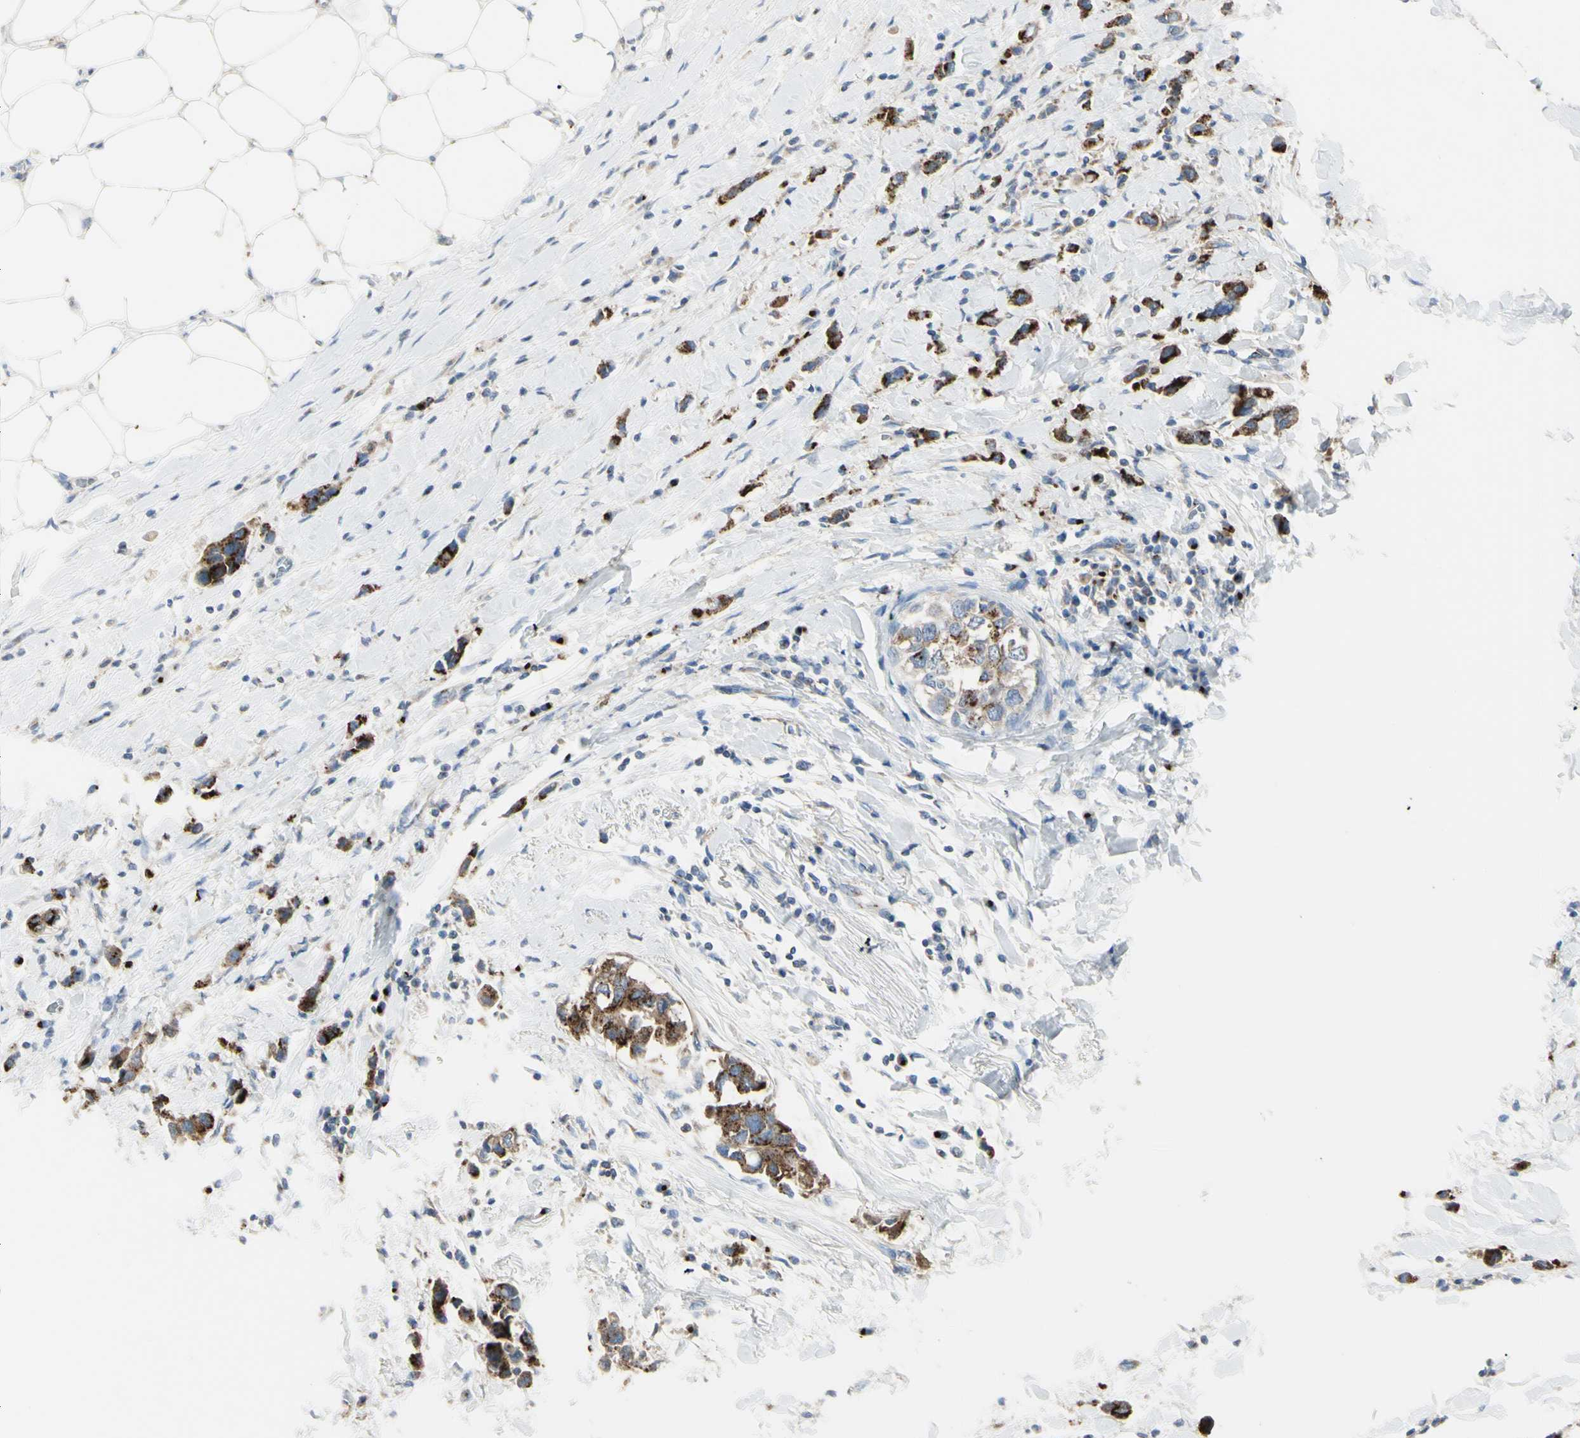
{"staining": {"intensity": "strong", "quantity": ">75%", "location": "cytoplasmic/membranous"}, "tissue": "breast cancer", "cell_type": "Tumor cells", "image_type": "cancer", "snomed": [{"axis": "morphology", "description": "Normal tissue, NOS"}, {"axis": "morphology", "description": "Duct carcinoma"}, {"axis": "topography", "description": "Breast"}], "caption": "Breast infiltrating ductal carcinoma stained for a protein exhibits strong cytoplasmic/membranous positivity in tumor cells.", "gene": "B4GALT3", "patient": {"sex": "female", "age": 50}}